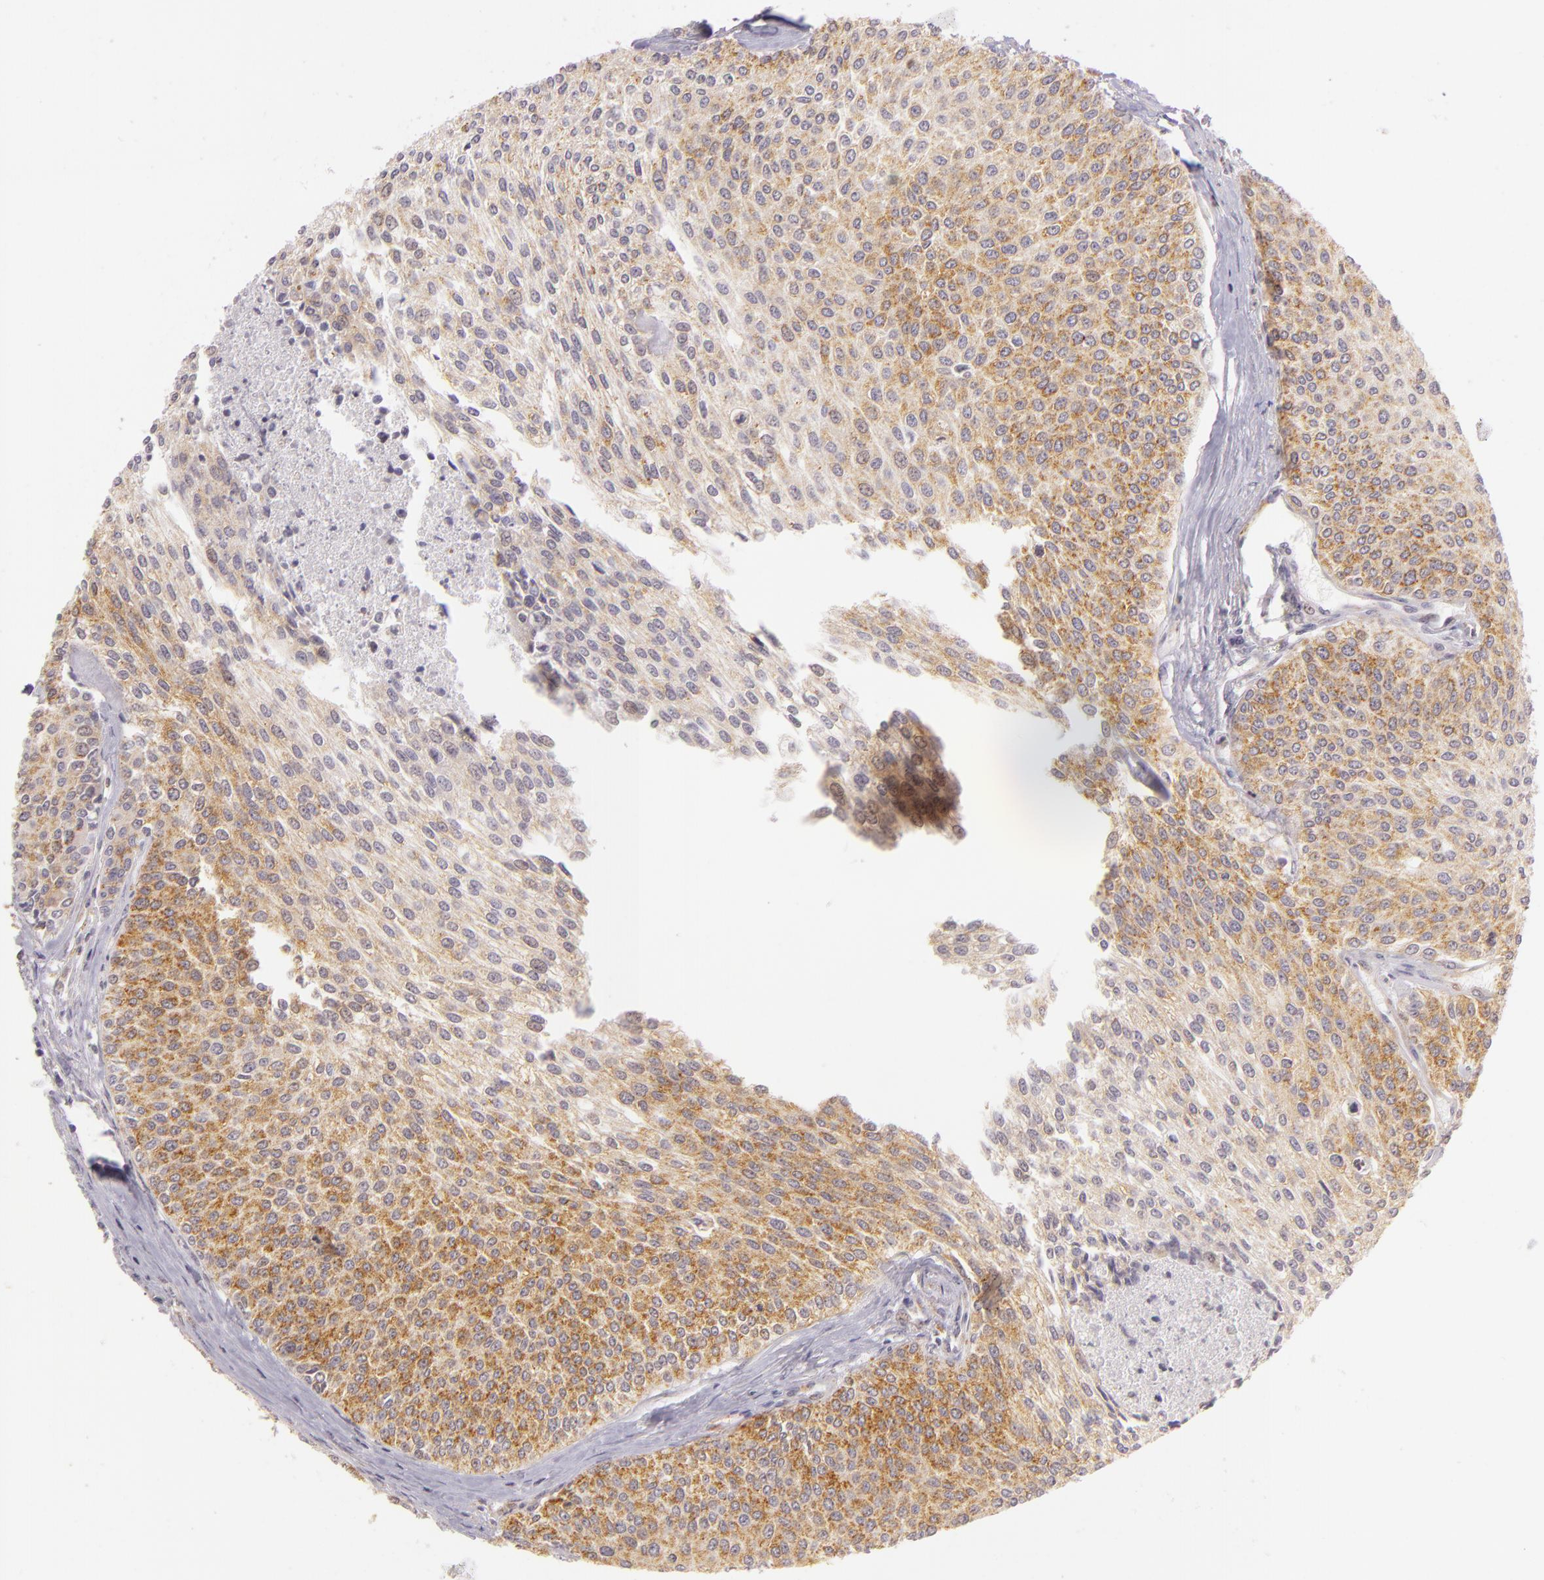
{"staining": {"intensity": "weak", "quantity": "25%-75%", "location": "cytoplasmic/membranous"}, "tissue": "urothelial cancer", "cell_type": "Tumor cells", "image_type": "cancer", "snomed": [{"axis": "morphology", "description": "Urothelial carcinoma, Low grade"}, {"axis": "topography", "description": "Urinary bladder"}], "caption": "Immunohistochemistry (IHC) (DAB) staining of urothelial cancer reveals weak cytoplasmic/membranous protein staining in approximately 25%-75% of tumor cells.", "gene": "IMPDH1", "patient": {"sex": "female", "age": 73}}